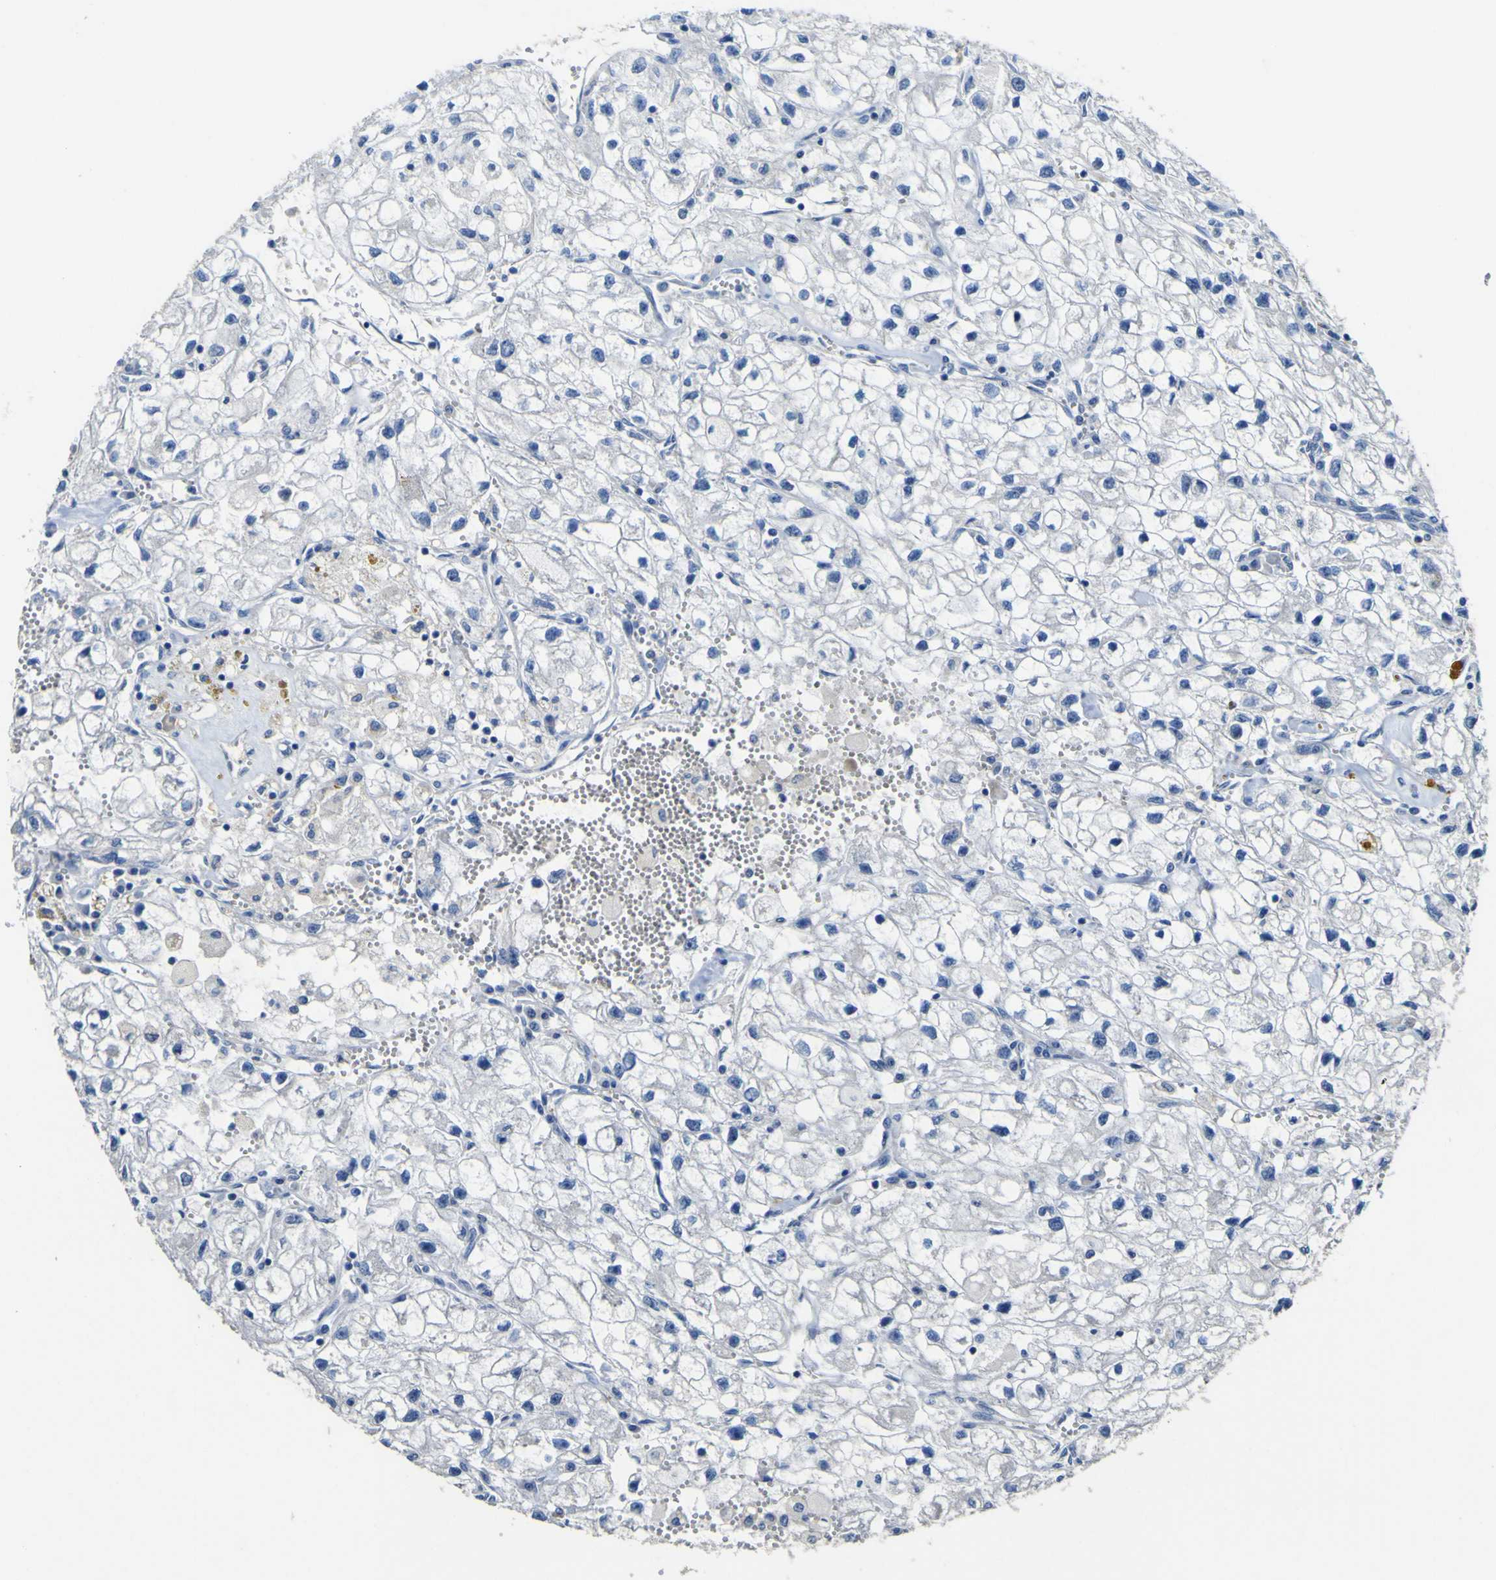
{"staining": {"intensity": "negative", "quantity": "none", "location": "none"}, "tissue": "renal cancer", "cell_type": "Tumor cells", "image_type": "cancer", "snomed": [{"axis": "morphology", "description": "Adenocarcinoma, NOS"}, {"axis": "topography", "description": "Kidney"}], "caption": "This is an IHC histopathology image of renal cancer. There is no staining in tumor cells.", "gene": "ALDH18A1", "patient": {"sex": "female", "age": 70}}